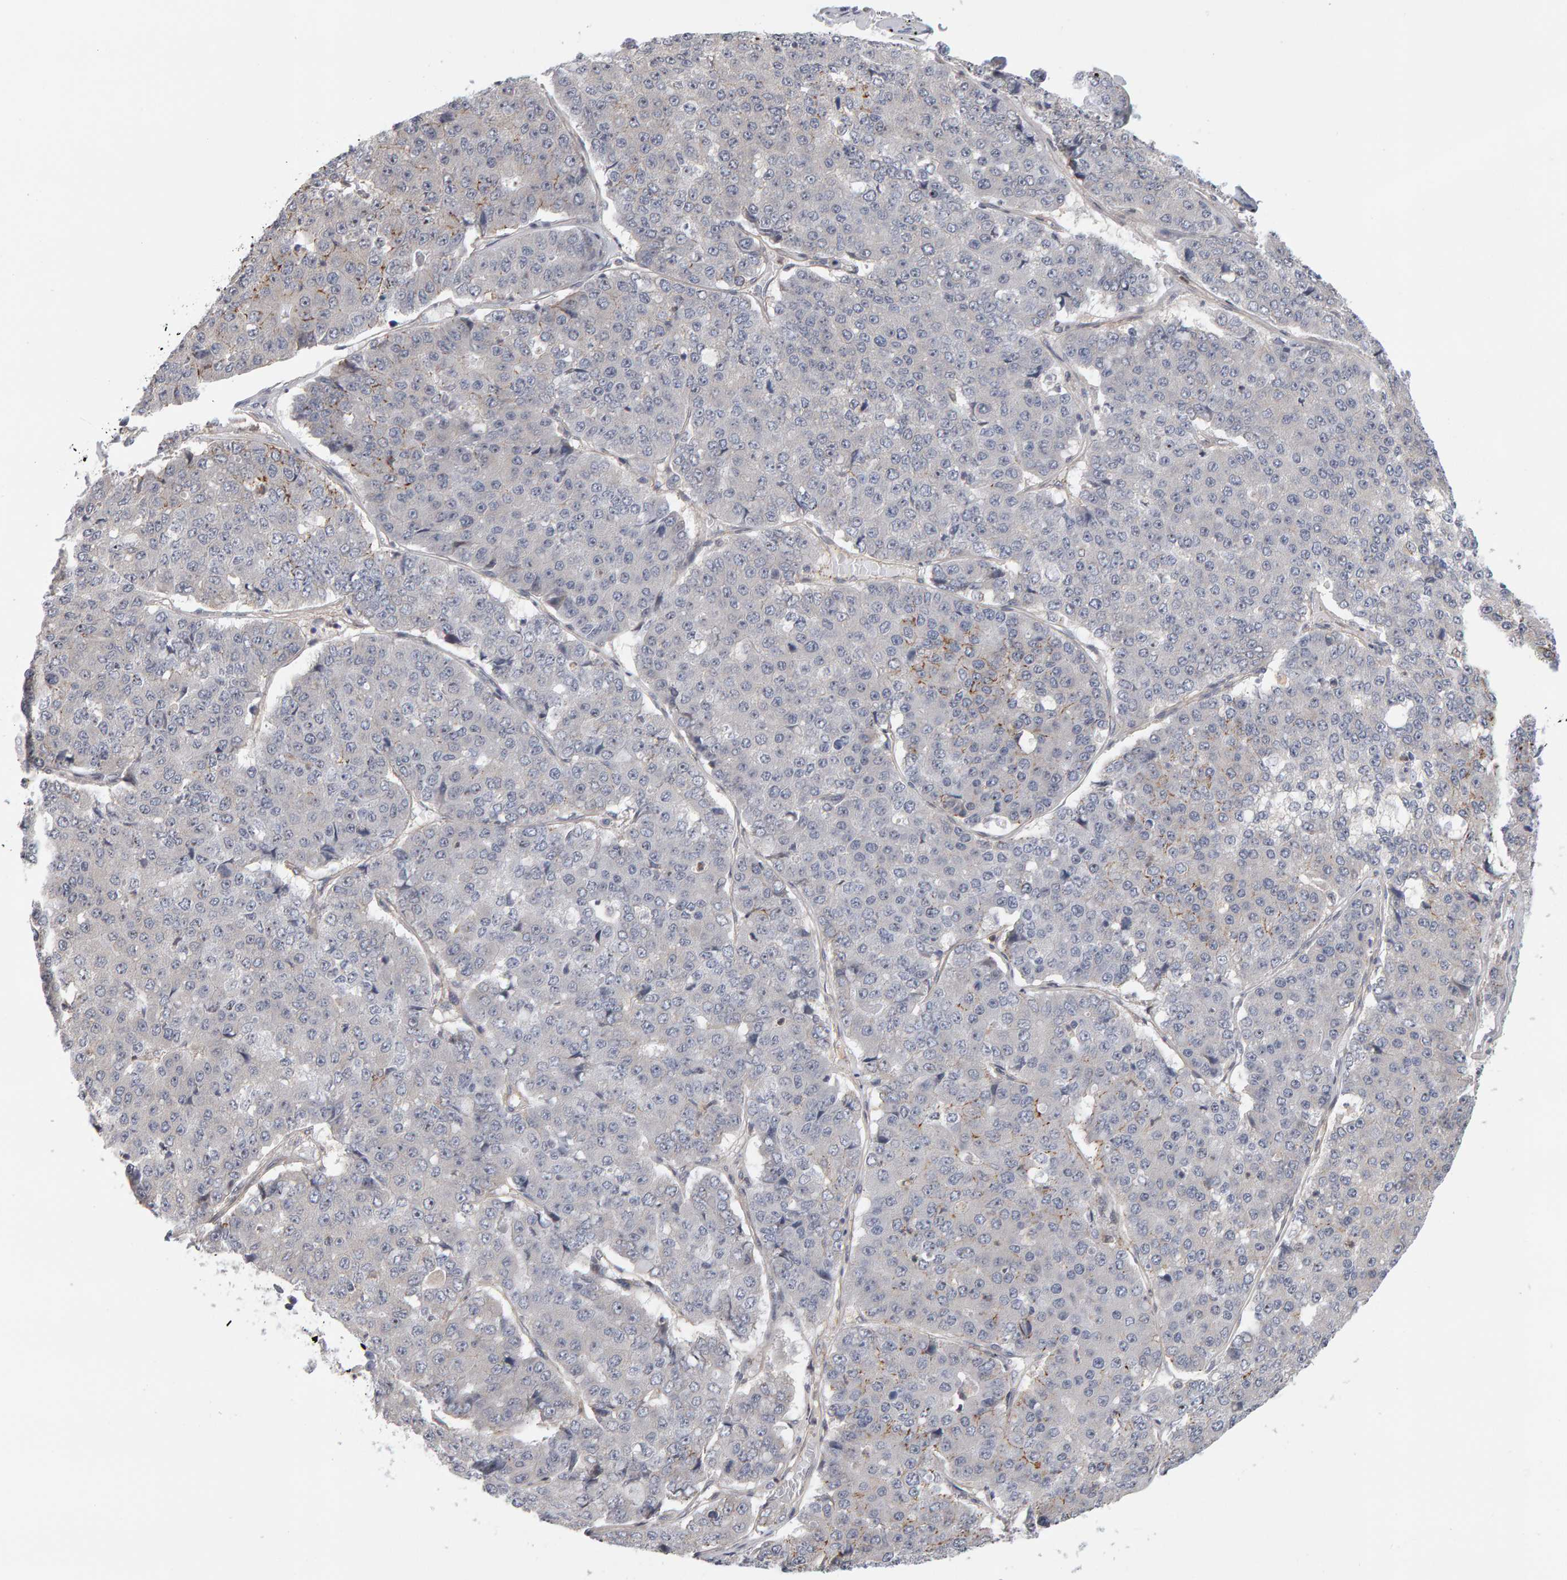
{"staining": {"intensity": "negative", "quantity": "none", "location": "none"}, "tissue": "pancreatic cancer", "cell_type": "Tumor cells", "image_type": "cancer", "snomed": [{"axis": "morphology", "description": "Adenocarcinoma, NOS"}, {"axis": "topography", "description": "Pancreas"}], "caption": "Immunohistochemical staining of human pancreatic cancer (adenocarcinoma) displays no significant staining in tumor cells.", "gene": "MSRA", "patient": {"sex": "male", "age": 50}}